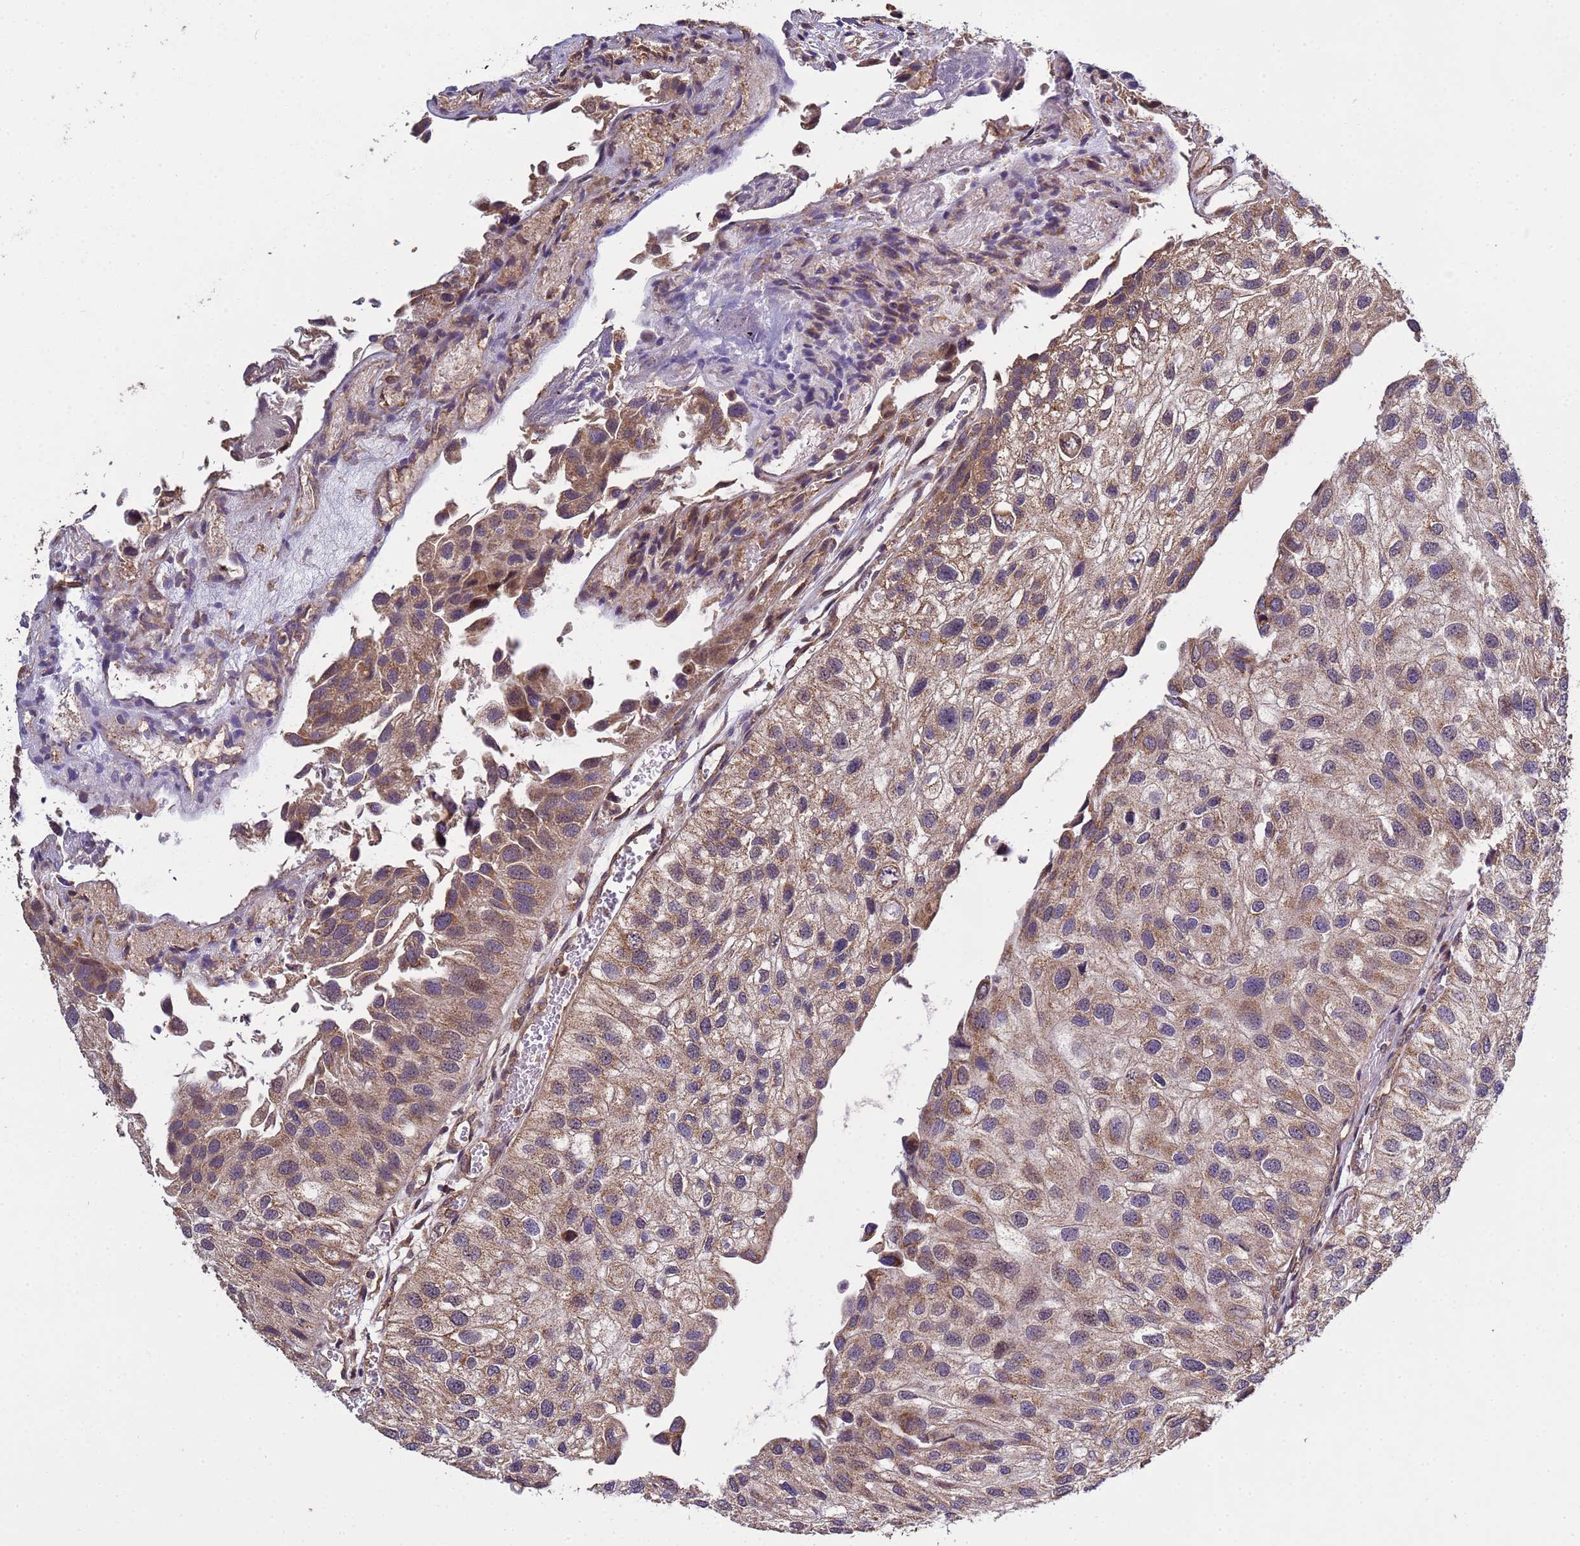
{"staining": {"intensity": "moderate", "quantity": ">75%", "location": "cytoplasmic/membranous"}, "tissue": "urothelial cancer", "cell_type": "Tumor cells", "image_type": "cancer", "snomed": [{"axis": "morphology", "description": "Urothelial carcinoma, Low grade"}, {"axis": "topography", "description": "Urinary bladder"}], "caption": "Protein staining of urothelial cancer tissue demonstrates moderate cytoplasmic/membranous staining in about >75% of tumor cells.", "gene": "P2RX7", "patient": {"sex": "female", "age": 89}}